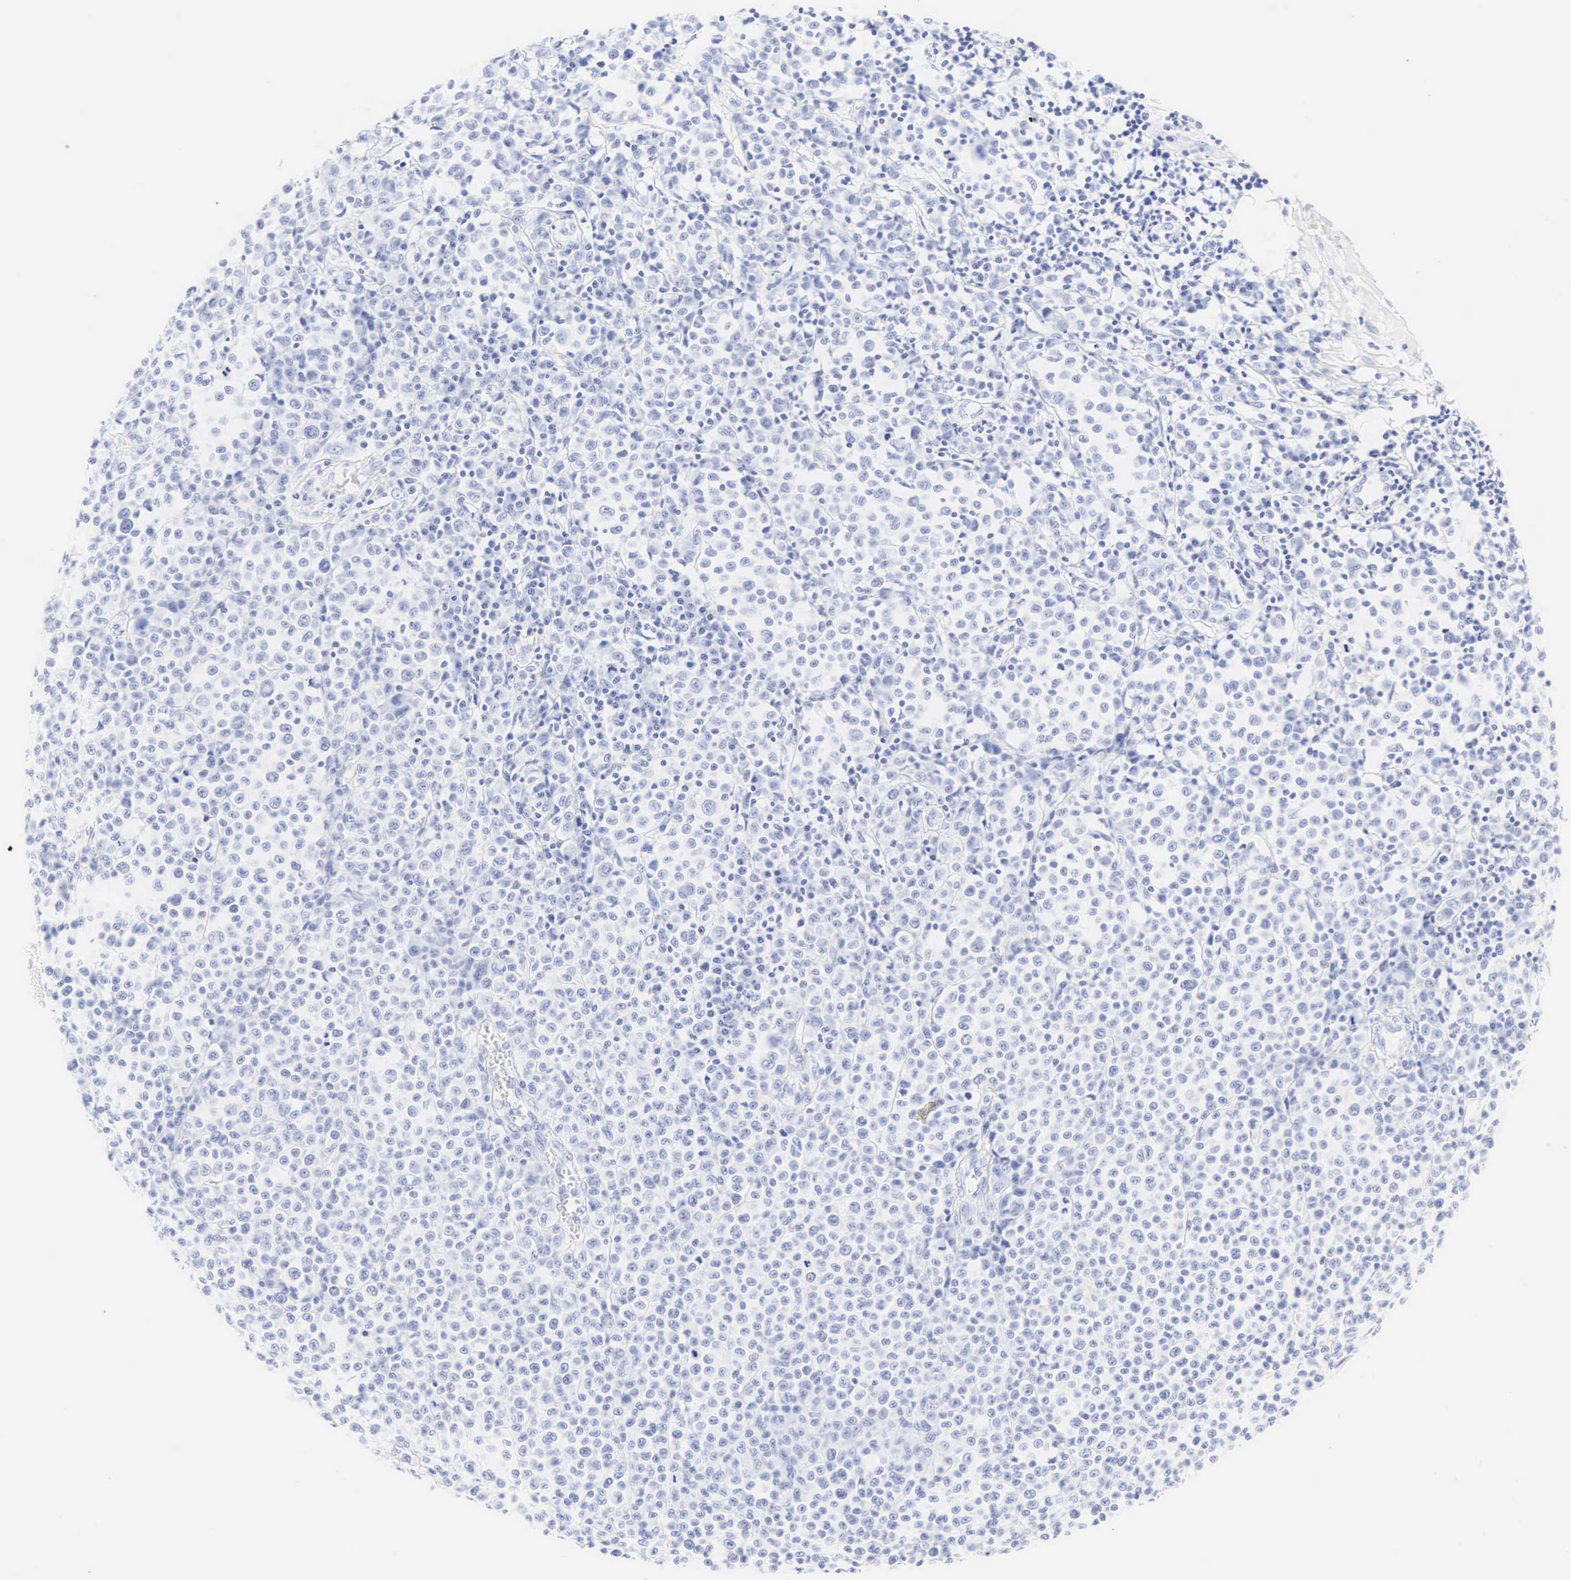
{"staining": {"intensity": "negative", "quantity": "none", "location": "none"}, "tissue": "melanoma", "cell_type": "Tumor cells", "image_type": "cancer", "snomed": [{"axis": "morphology", "description": "Malignant melanoma, Metastatic site"}, {"axis": "topography", "description": "Skin"}], "caption": "Immunohistochemical staining of malignant melanoma (metastatic site) displays no significant positivity in tumor cells.", "gene": "CGB3", "patient": {"sex": "male", "age": 32}}